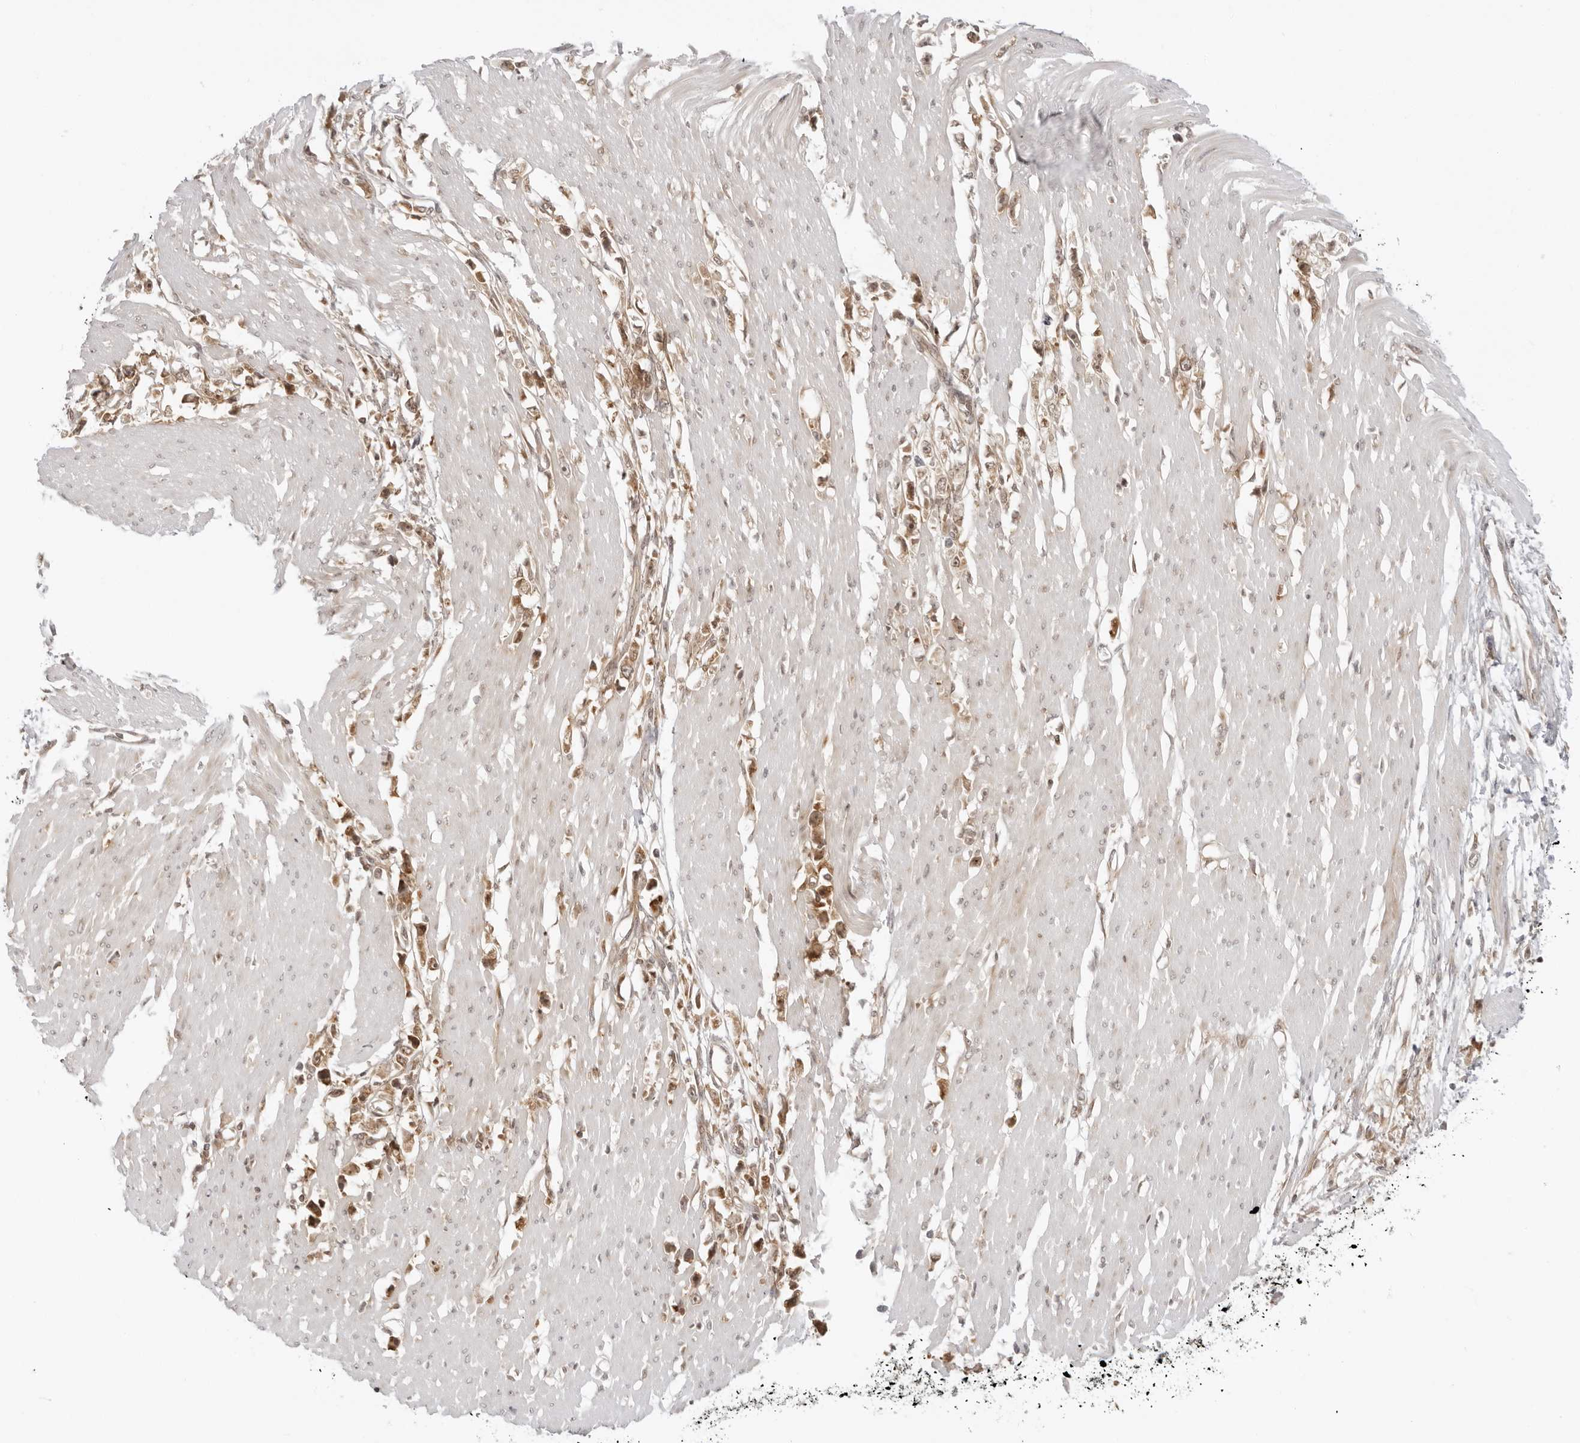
{"staining": {"intensity": "moderate", "quantity": ">75%", "location": "cytoplasmic/membranous"}, "tissue": "stomach cancer", "cell_type": "Tumor cells", "image_type": "cancer", "snomed": [{"axis": "morphology", "description": "Adenocarcinoma, NOS"}, {"axis": "topography", "description": "Stomach"}], "caption": "Protein analysis of stomach cancer (adenocarcinoma) tissue displays moderate cytoplasmic/membranous expression in approximately >75% of tumor cells.", "gene": "PRRC2C", "patient": {"sex": "female", "age": 59}}